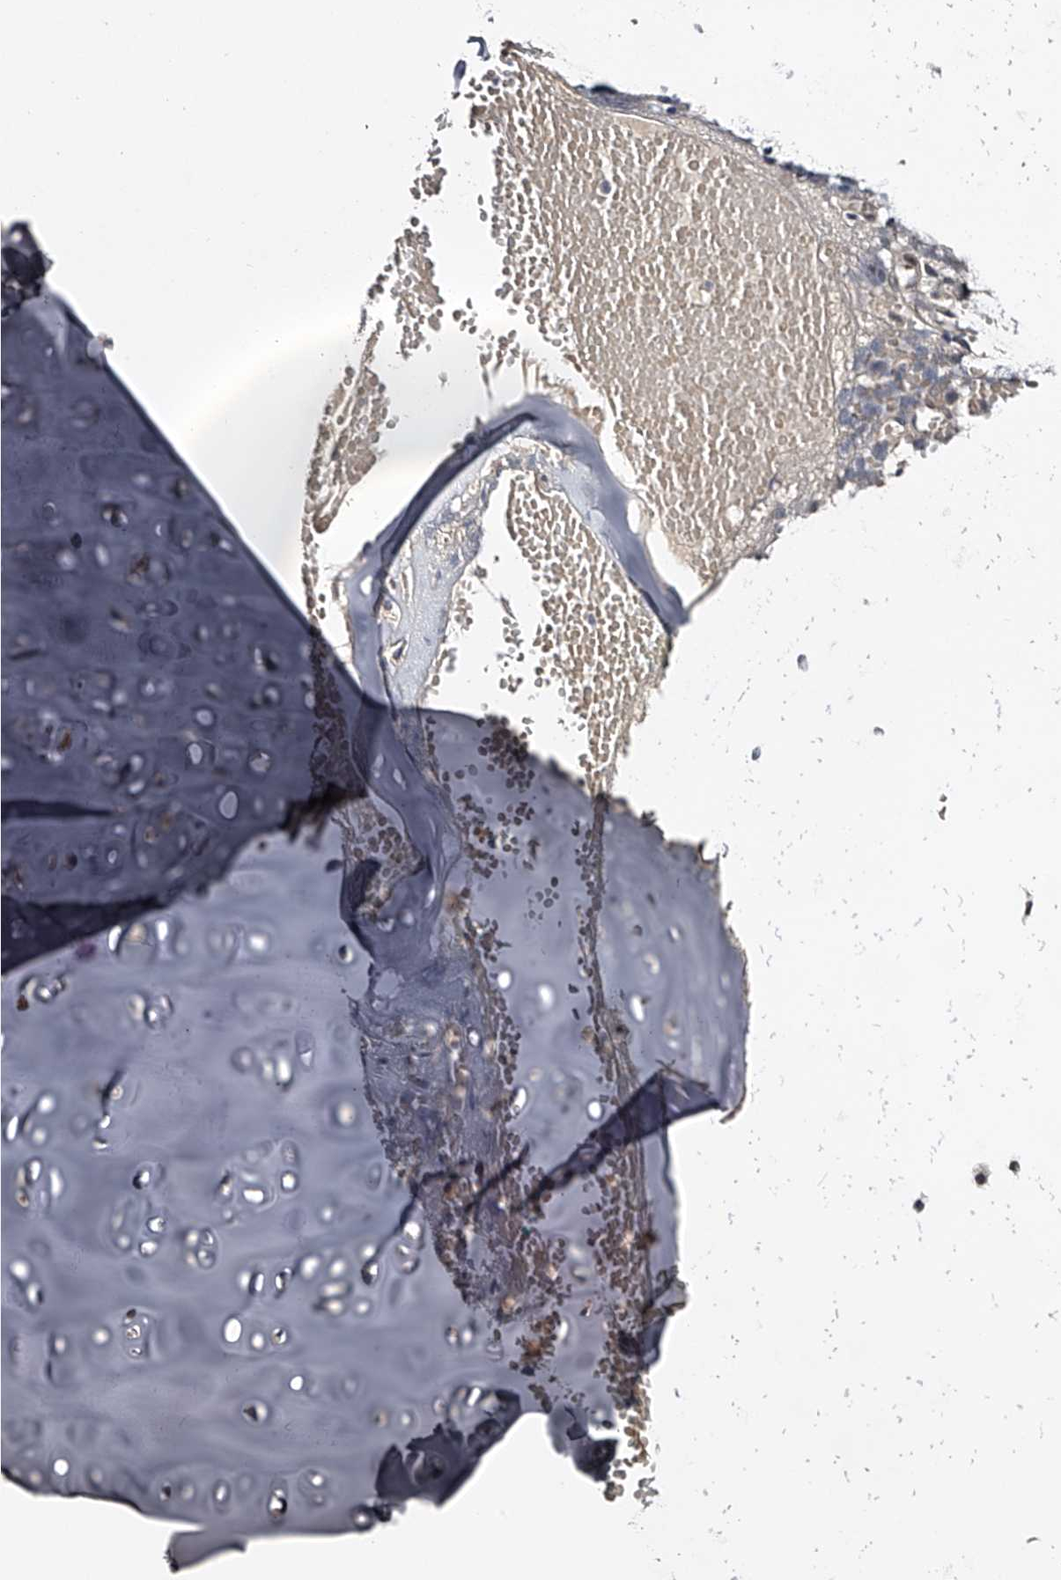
{"staining": {"intensity": "negative", "quantity": "none", "location": "none"}, "tissue": "adipose tissue", "cell_type": "Adipocytes", "image_type": "normal", "snomed": [{"axis": "morphology", "description": "Normal tissue, NOS"}, {"axis": "morphology", "description": "Basal cell carcinoma"}, {"axis": "topography", "description": "Cartilage tissue"}, {"axis": "topography", "description": "Nasopharynx"}, {"axis": "topography", "description": "Oral tissue"}], "caption": "This is an immunohistochemistry (IHC) micrograph of normal adipose tissue. There is no staining in adipocytes.", "gene": "MDN1", "patient": {"sex": "female", "age": 77}}